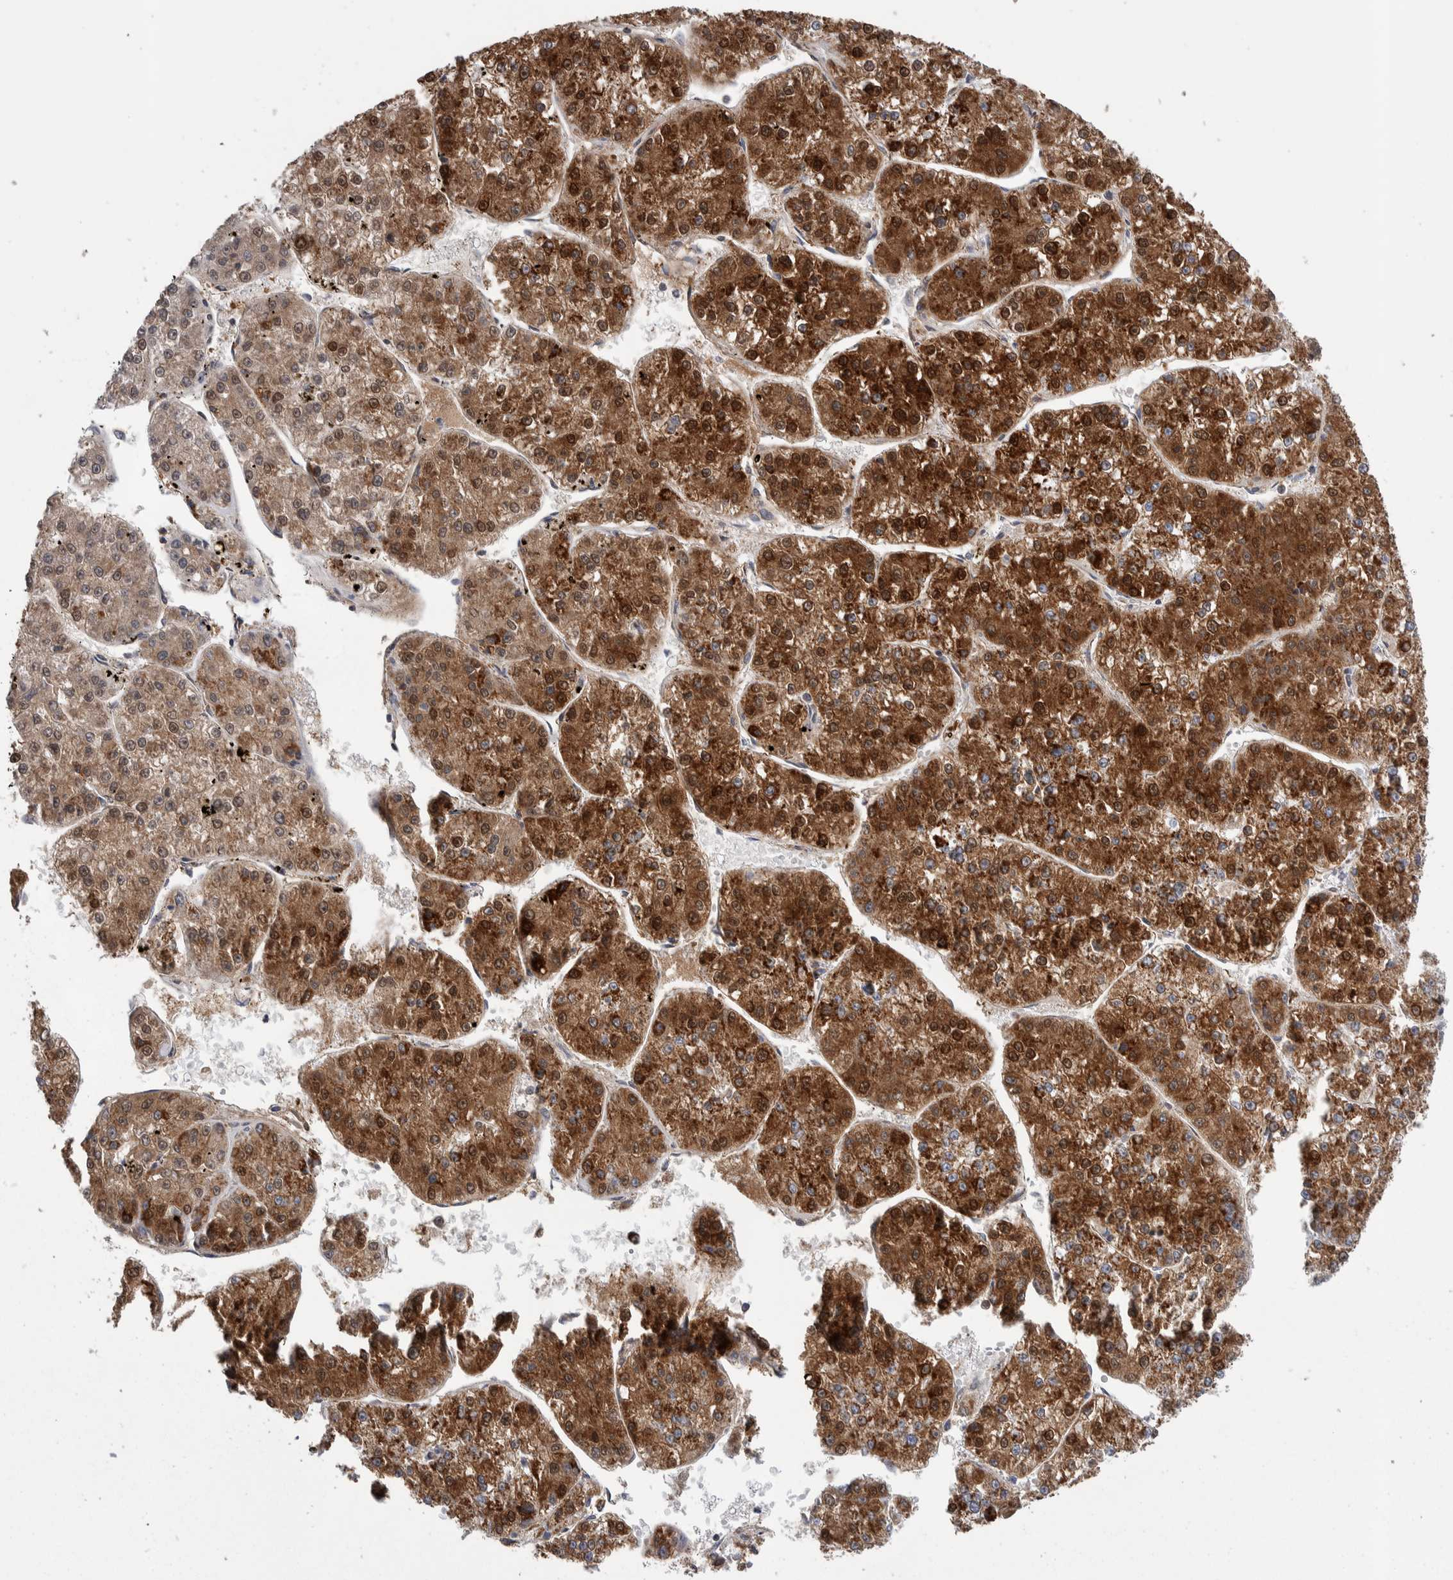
{"staining": {"intensity": "strong", "quantity": ">75%", "location": "cytoplasmic/membranous"}, "tissue": "liver cancer", "cell_type": "Tumor cells", "image_type": "cancer", "snomed": [{"axis": "morphology", "description": "Carcinoma, Hepatocellular, NOS"}, {"axis": "topography", "description": "Liver"}], "caption": "Brown immunohistochemical staining in human liver cancer (hepatocellular carcinoma) shows strong cytoplasmic/membranous staining in approximately >75% of tumor cells. (Stains: DAB (3,3'-diaminobenzidine) in brown, nuclei in blue, Microscopy: brightfield microscopy at high magnification).", "gene": "ETFA", "patient": {"sex": "female", "age": 73}}